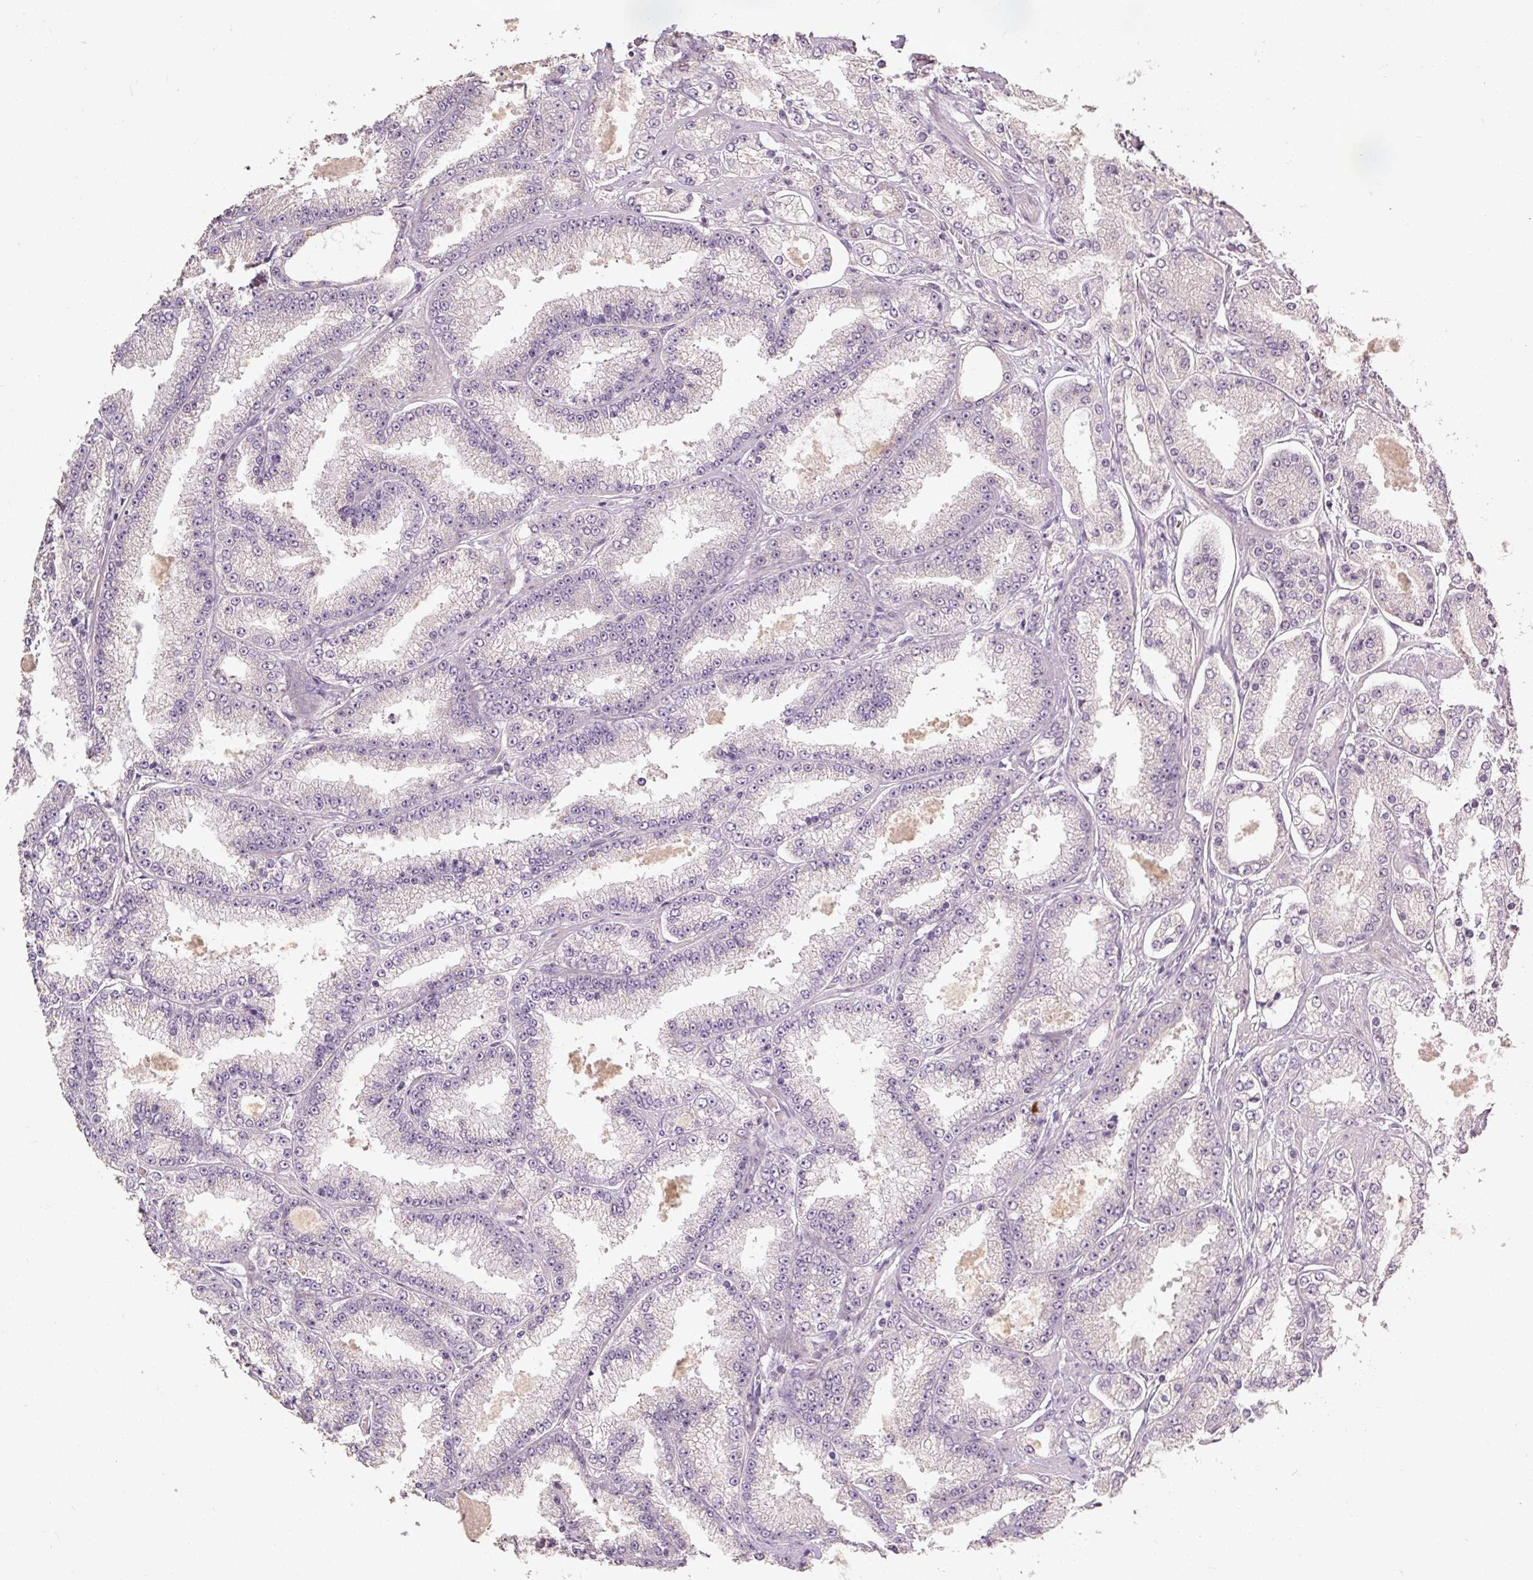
{"staining": {"intensity": "negative", "quantity": "none", "location": "none"}, "tissue": "prostate cancer", "cell_type": "Tumor cells", "image_type": "cancer", "snomed": [{"axis": "morphology", "description": "Adenocarcinoma, High grade"}, {"axis": "topography", "description": "Prostate"}], "caption": "Immunohistochemical staining of prostate cancer (adenocarcinoma (high-grade)) displays no significant positivity in tumor cells. (IHC, brightfield microscopy, high magnification).", "gene": "CFAP65", "patient": {"sex": "male", "age": 68}}